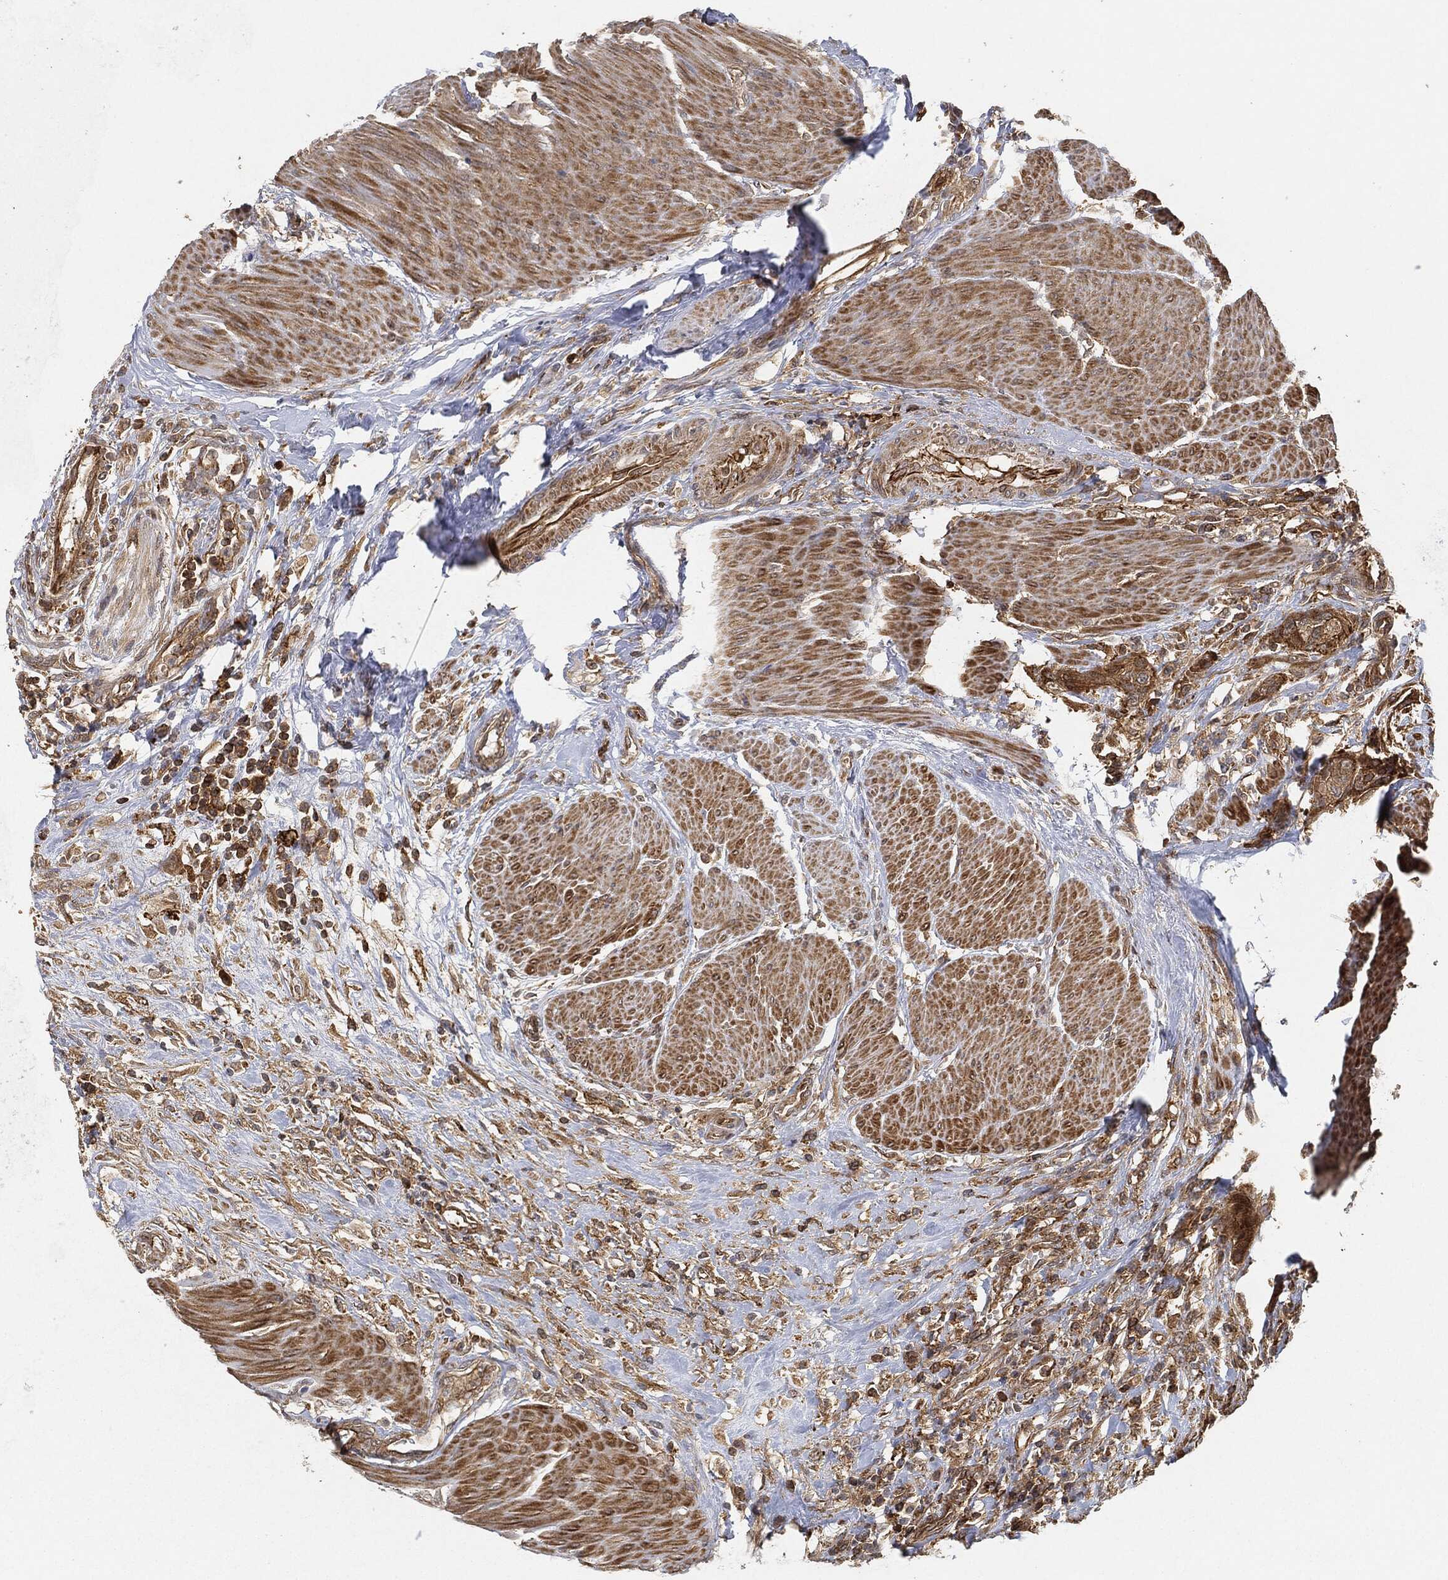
{"staining": {"intensity": "moderate", "quantity": ">75%", "location": "cytoplasmic/membranous"}, "tissue": "urothelial cancer", "cell_type": "Tumor cells", "image_type": "cancer", "snomed": [{"axis": "morphology", "description": "Urothelial carcinoma, High grade"}, {"axis": "topography", "description": "Urinary bladder"}], "caption": "Human urothelial cancer stained with a protein marker displays moderate staining in tumor cells.", "gene": "TPT1", "patient": {"sex": "male", "age": 35}}